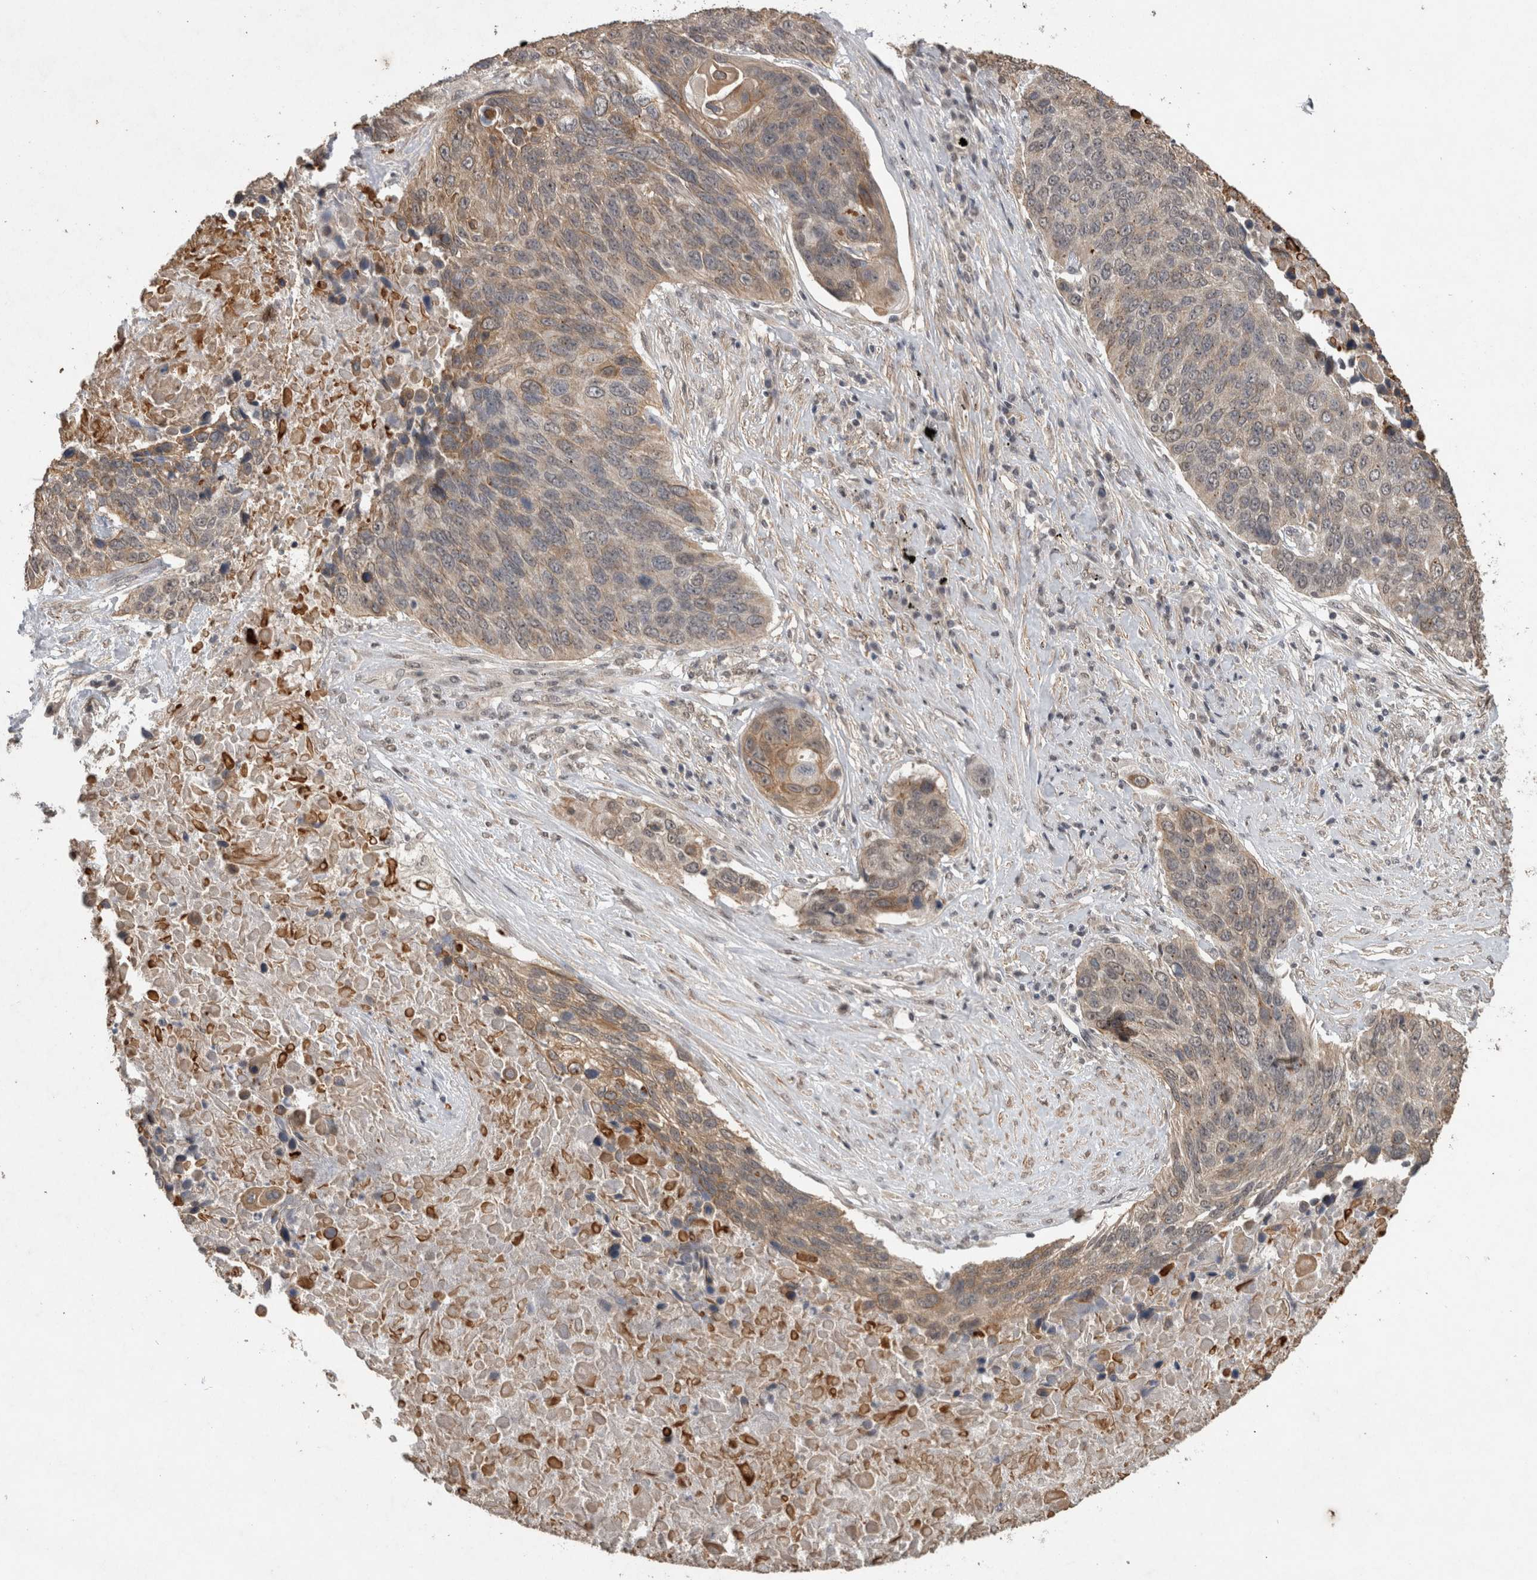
{"staining": {"intensity": "weak", "quantity": "<25%", "location": "cytoplasmic/membranous"}, "tissue": "lung cancer", "cell_type": "Tumor cells", "image_type": "cancer", "snomed": [{"axis": "morphology", "description": "Squamous cell carcinoma, NOS"}, {"axis": "topography", "description": "Lung"}], "caption": "Lung cancer was stained to show a protein in brown. There is no significant staining in tumor cells. (Stains: DAB IHC with hematoxylin counter stain, Microscopy: brightfield microscopy at high magnification).", "gene": "RHPN1", "patient": {"sex": "male", "age": 66}}